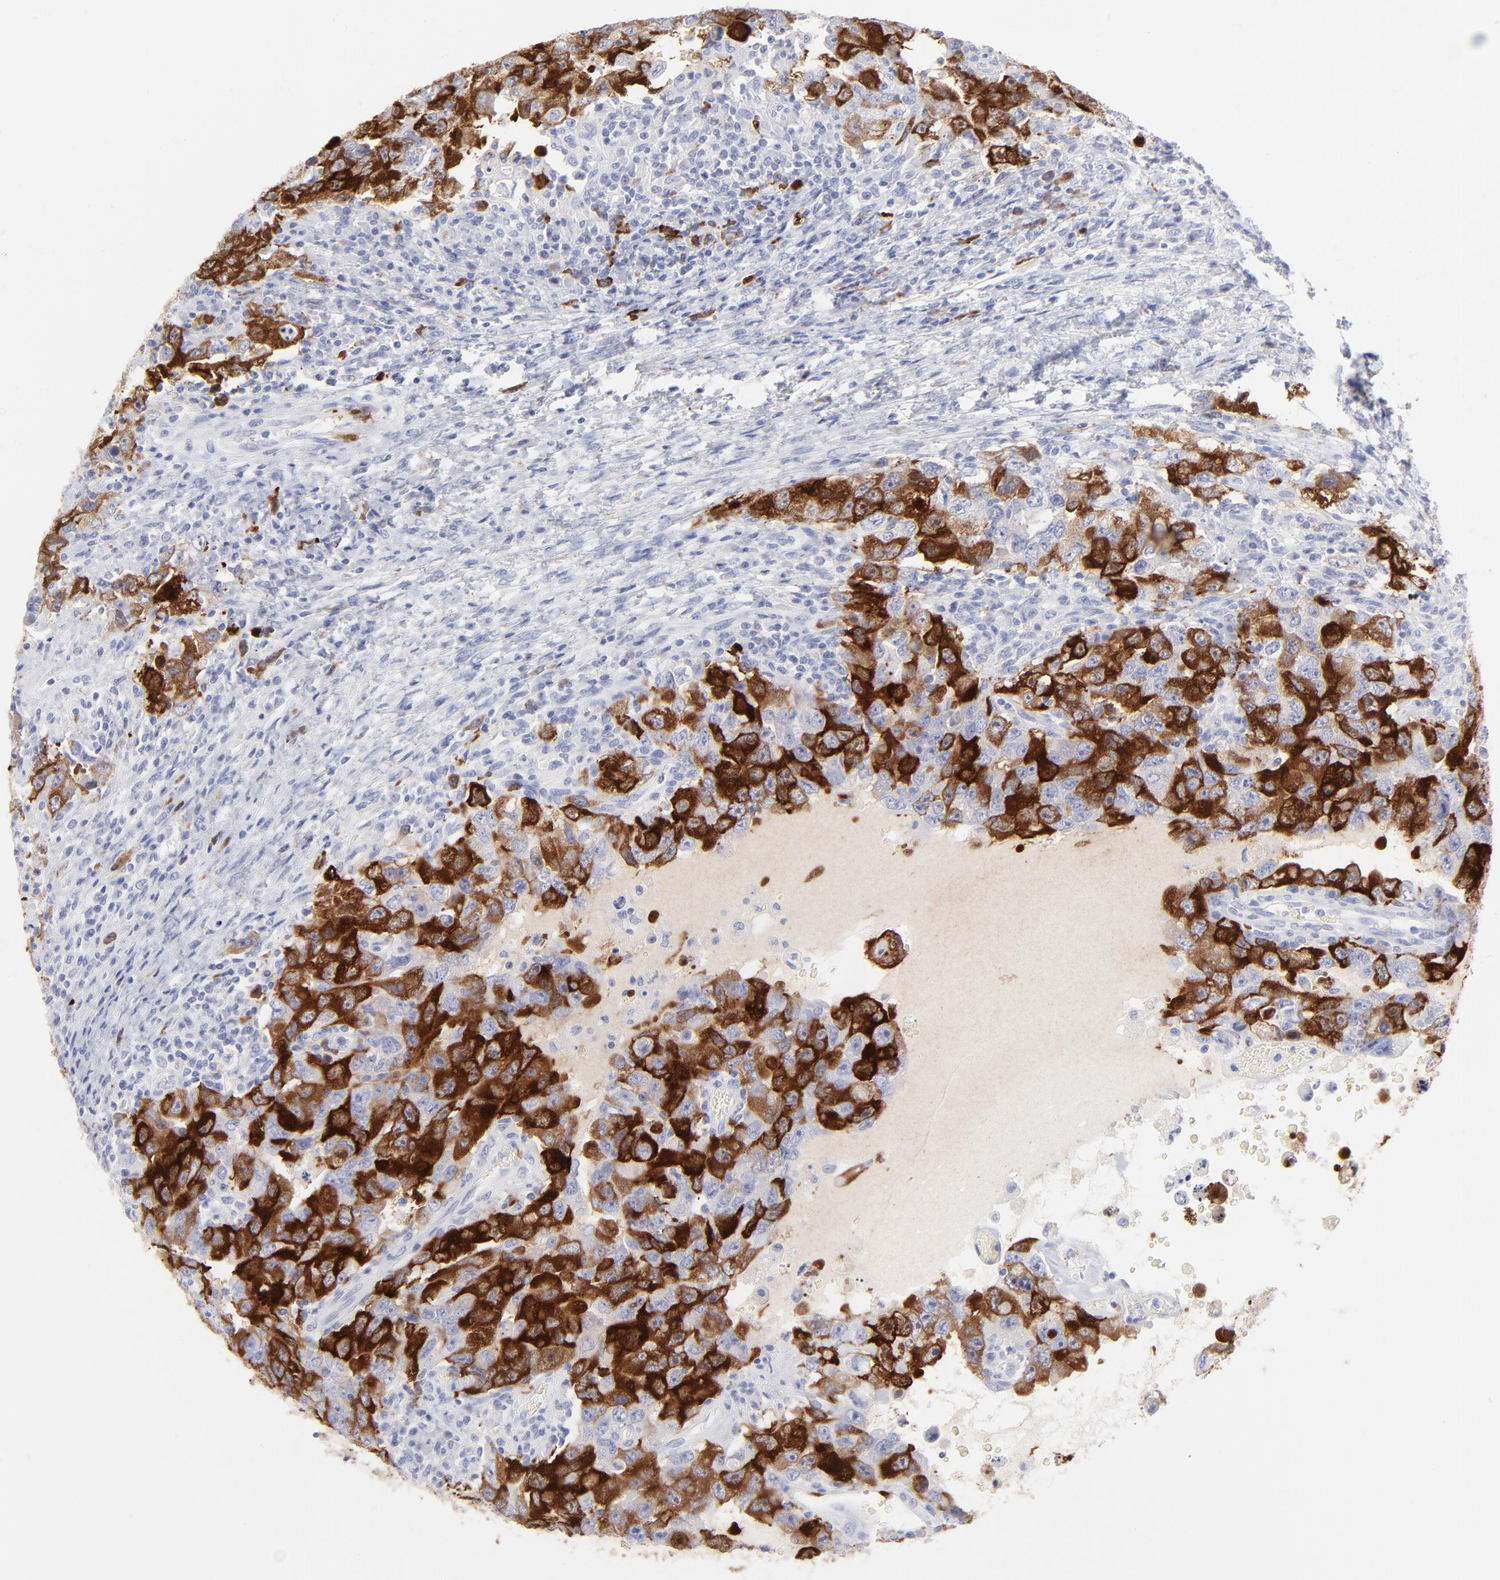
{"staining": {"intensity": "strong", "quantity": ">75%", "location": "cytoplasmic/membranous"}, "tissue": "testis cancer", "cell_type": "Tumor cells", "image_type": "cancer", "snomed": [{"axis": "morphology", "description": "Carcinoma, Embryonal, NOS"}, {"axis": "topography", "description": "Testis"}], "caption": "Immunohistochemistry (IHC) micrograph of neoplastic tissue: testis embryonal carcinoma stained using immunohistochemistry (IHC) exhibits high levels of strong protein expression localized specifically in the cytoplasmic/membranous of tumor cells, appearing as a cytoplasmic/membranous brown color.", "gene": "CCNB1", "patient": {"sex": "male", "age": 26}}